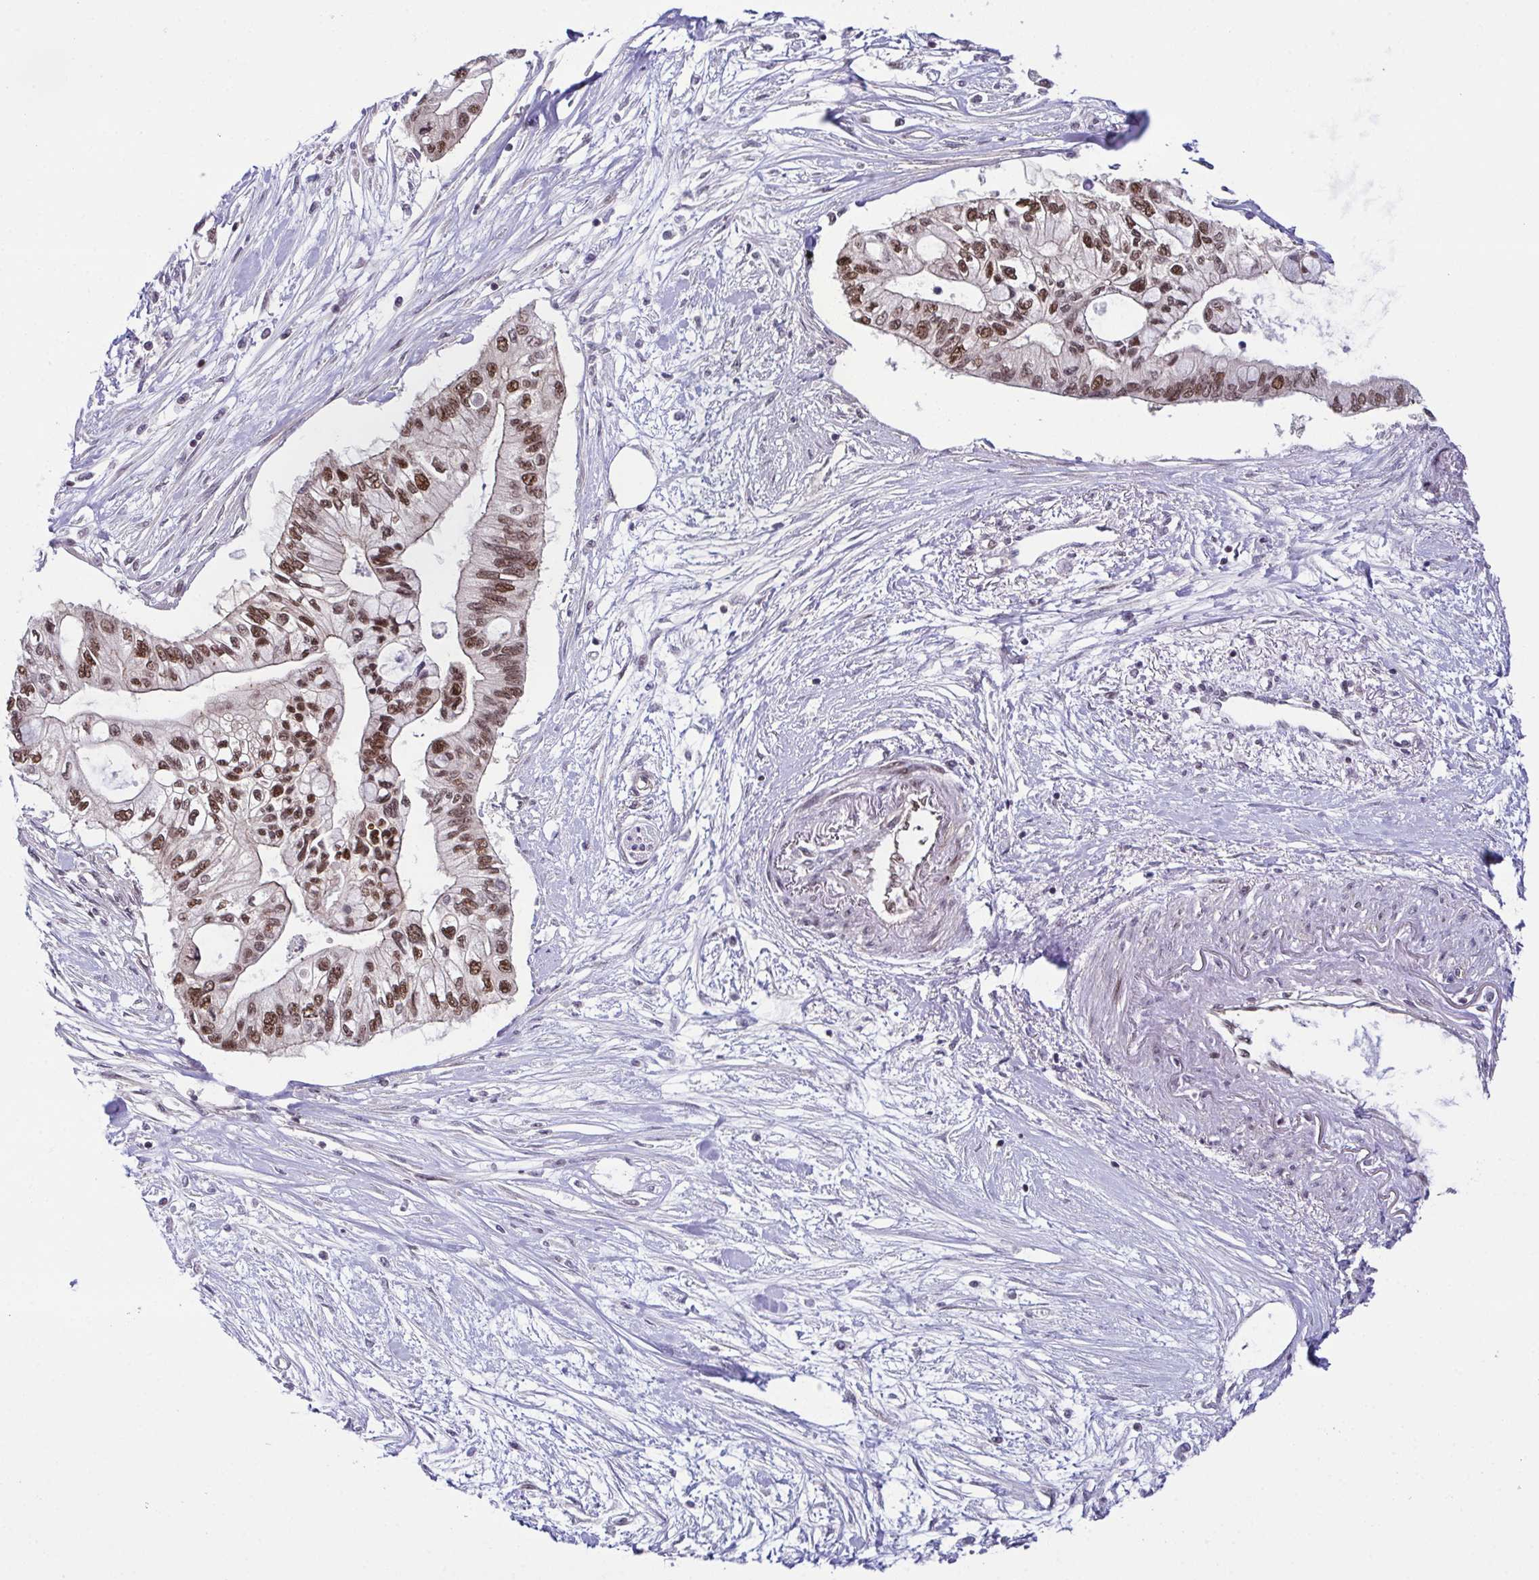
{"staining": {"intensity": "moderate", "quantity": ">75%", "location": "nuclear"}, "tissue": "pancreatic cancer", "cell_type": "Tumor cells", "image_type": "cancer", "snomed": [{"axis": "morphology", "description": "Adenocarcinoma, NOS"}, {"axis": "topography", "description": "Pancreas"}], "caption": "A brown stain shows moderate nuclear staining of a protein in pancreatic adenocarcinoma tumor cells.", "gene": "DNAJB1", "patient": {"sex": "female", "age": 77}}